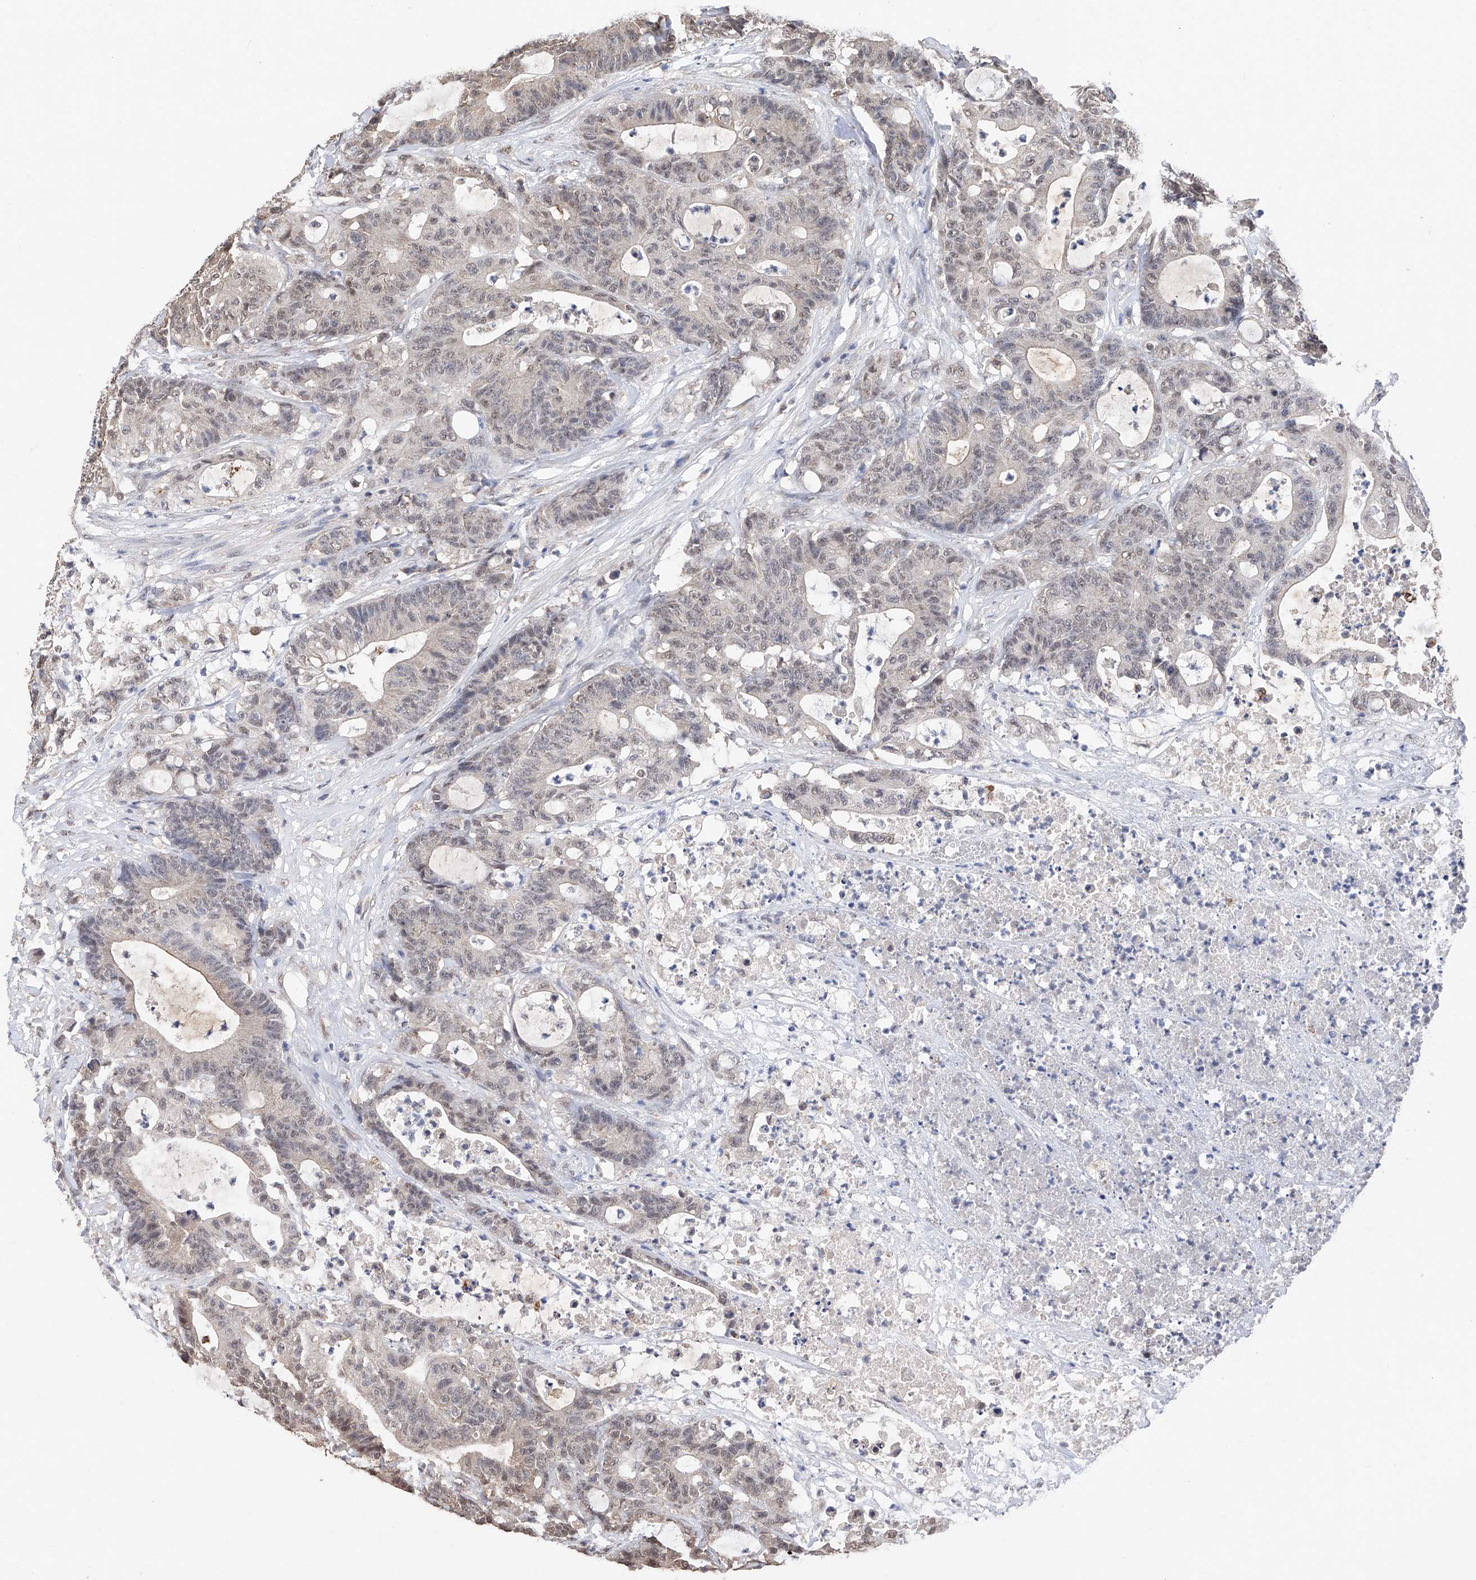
{"staining": {"intensity": "weak", "quantity": "<25%", "location": "nuclear"}, "tissue": "colorectal cancer", "cell_type": "Tumor cells", "image_type": "cancer", "snomed": [{"axis": "morphology", "description": "Adenocarcinoma, NOS"}, {"axis": "topography", "description": "Colon"}], "caption": "Immunohistochemistry (IHC) histopathology image of colorectal cancer (adenocarcinoma) stained for a protein (brown), which demonstrates no expression in tumor cells.", "gene": "DMAP1", "patient": {"sex": "female", "age": 84}}